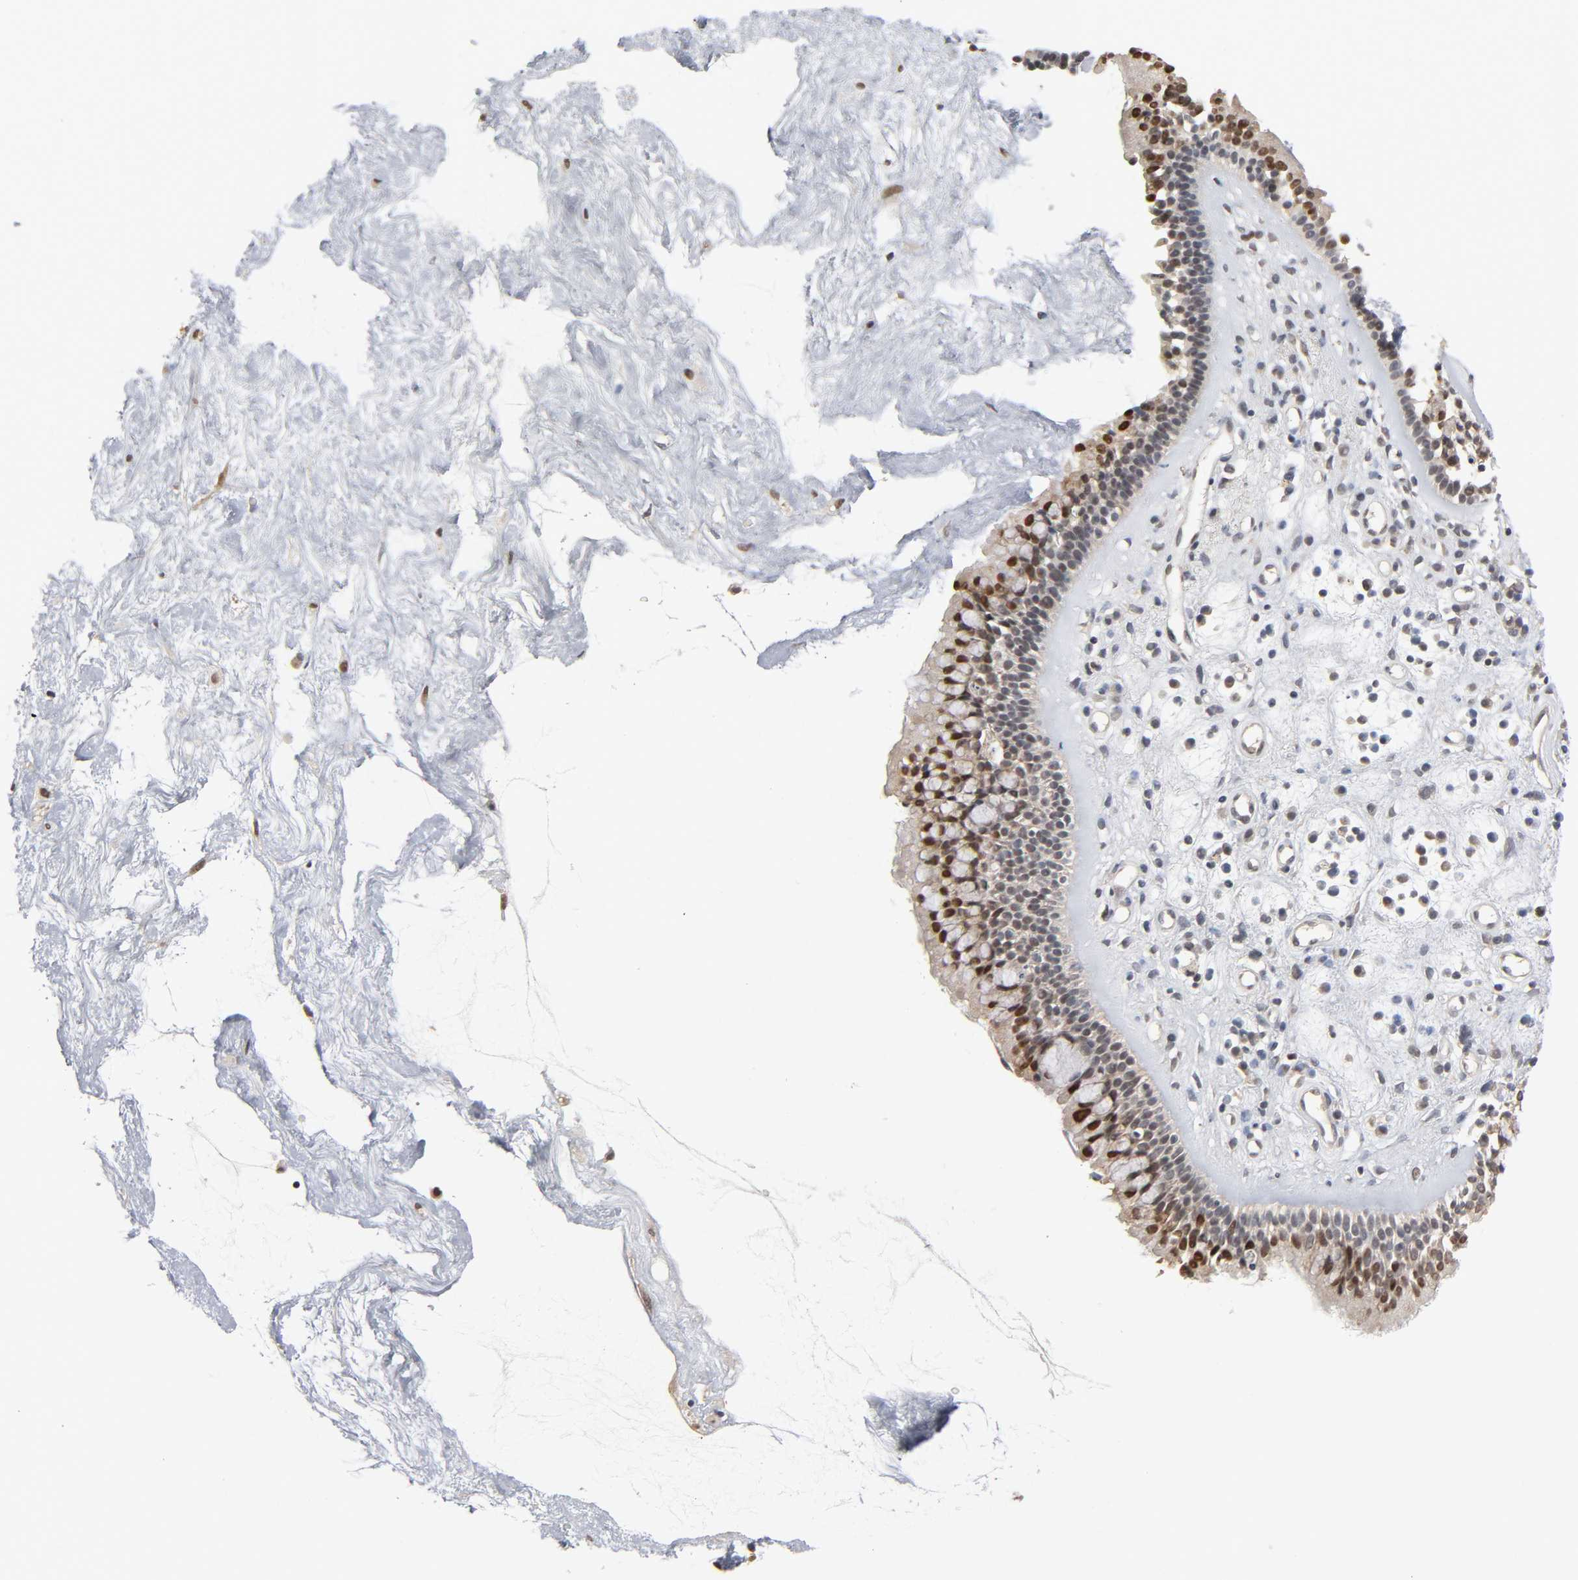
{"staining": {"intensity": "strong", "quantity": "25%-75%", "location": "nuclear"}, "tissue": "nasopharynx", "cell_type": "Respiratory epithelial cells", "image_type": "normal", "snomed": [{"axis": "morphology", "description": "Normal tissue, NOS"}, {"axis": "morphology", "description": "Inflammation, NOS"}, {"axis": "topography", "description": "Nasopharynx"}], "caption": "A histopathology image showing strong nuclear expression in approximately 25%-75% of respiratory epithelial cells in benign nasopharynx, as visualized by brown immunohistochemical staining.", "gene": "HTR1E", "patient": {"sex": "male", "age": 48}}